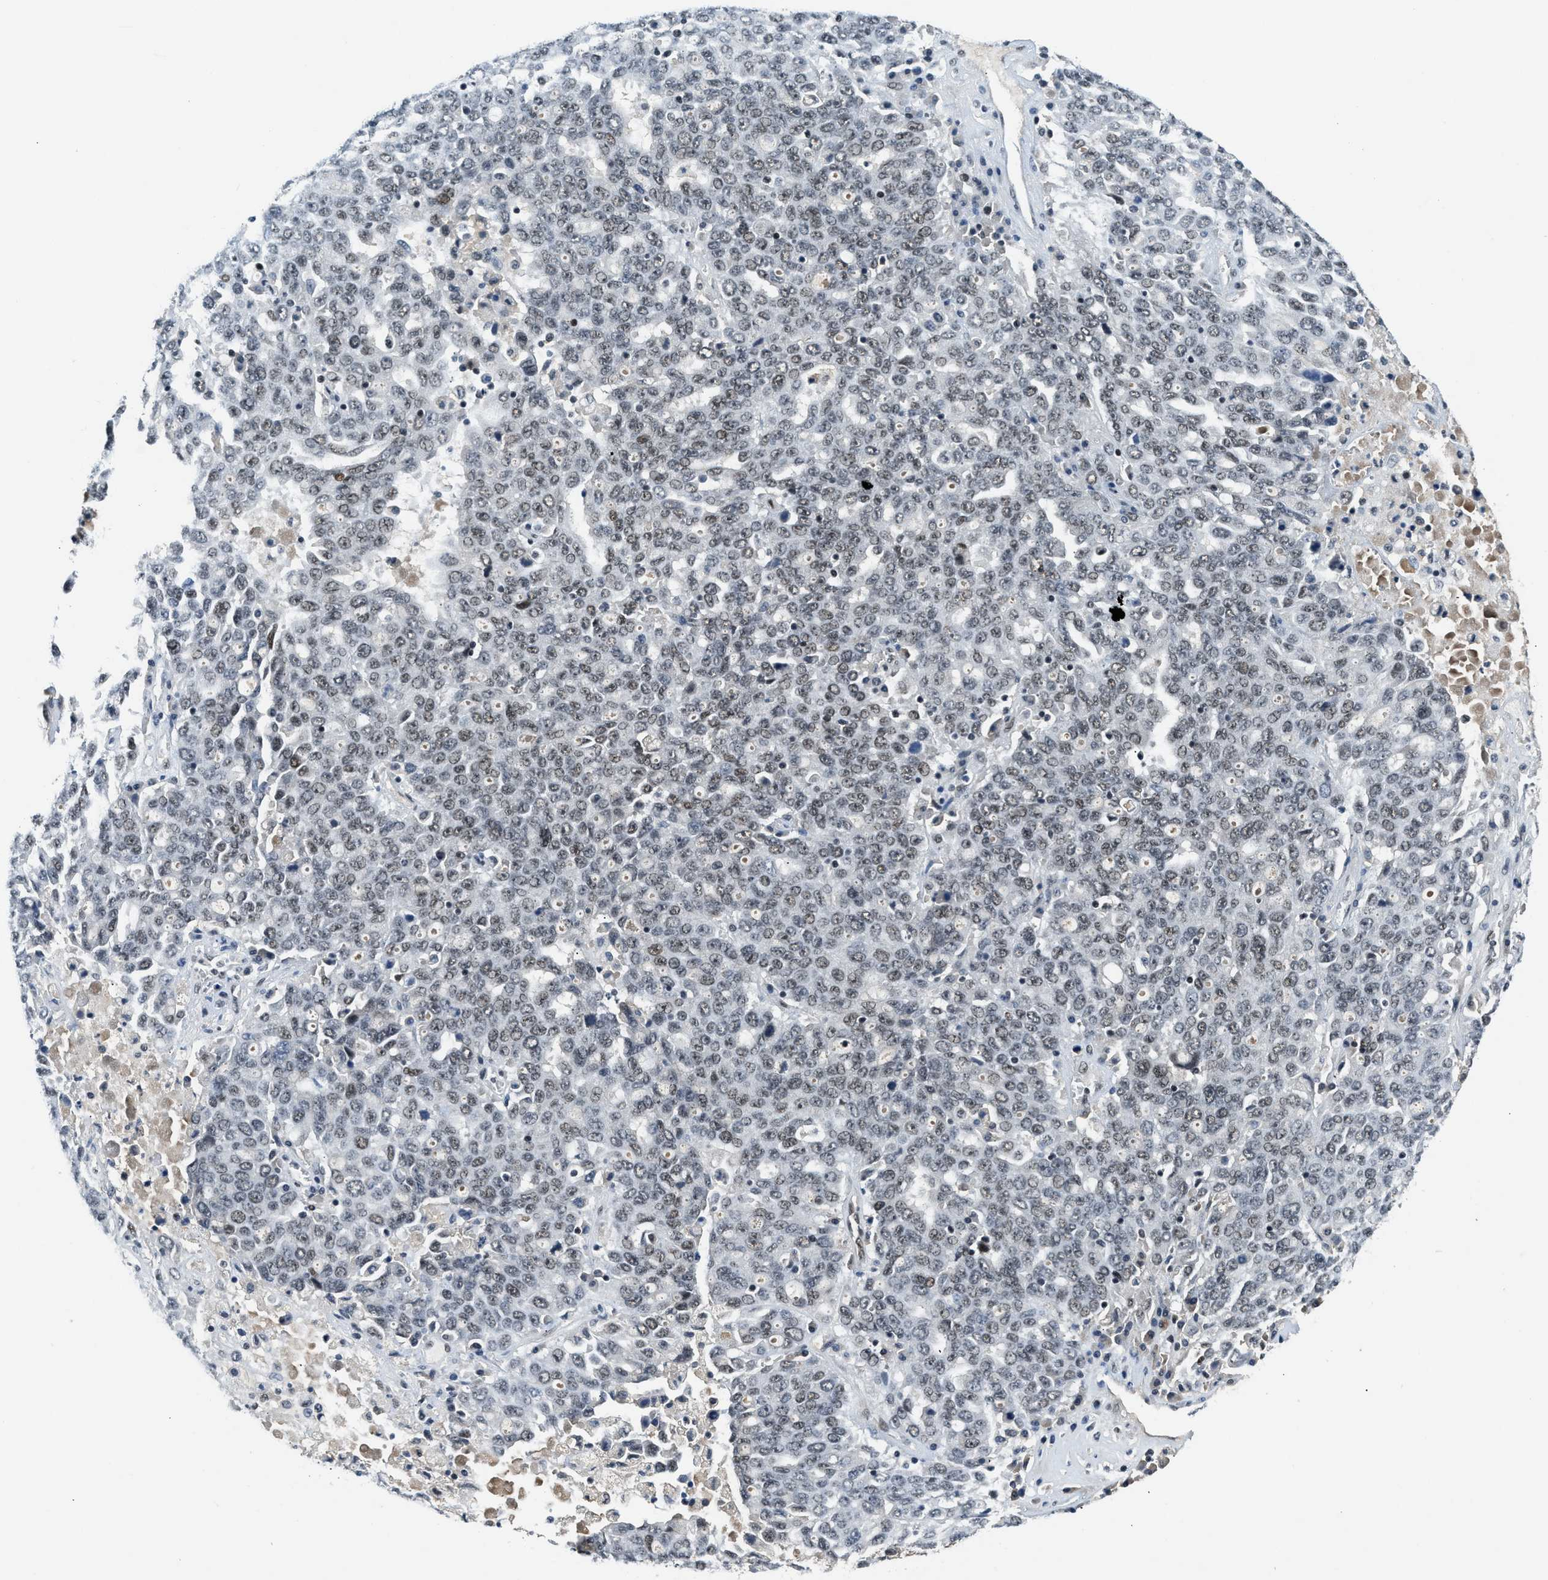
{"staining": {"intensity": "weak", "quantity": "25%-75%", "location": "nuclear"}, "tissue": "ovarian cancer", "cell_type": "Tumor cells", "image_type": "cancer", "snomed": [{"axis": "morphology", "description": "Carcinoma, endometroid"}, {"axis": "topography", "description": "Ovary"}], "caption": "Tumor cells reveal low levels of weak nuclear staining in approximately 25%-75% of cells in human endometroid carcinoma (ovarian).", "gene": "NCOA1", "patient": {"sex": "female", "age": 62}}